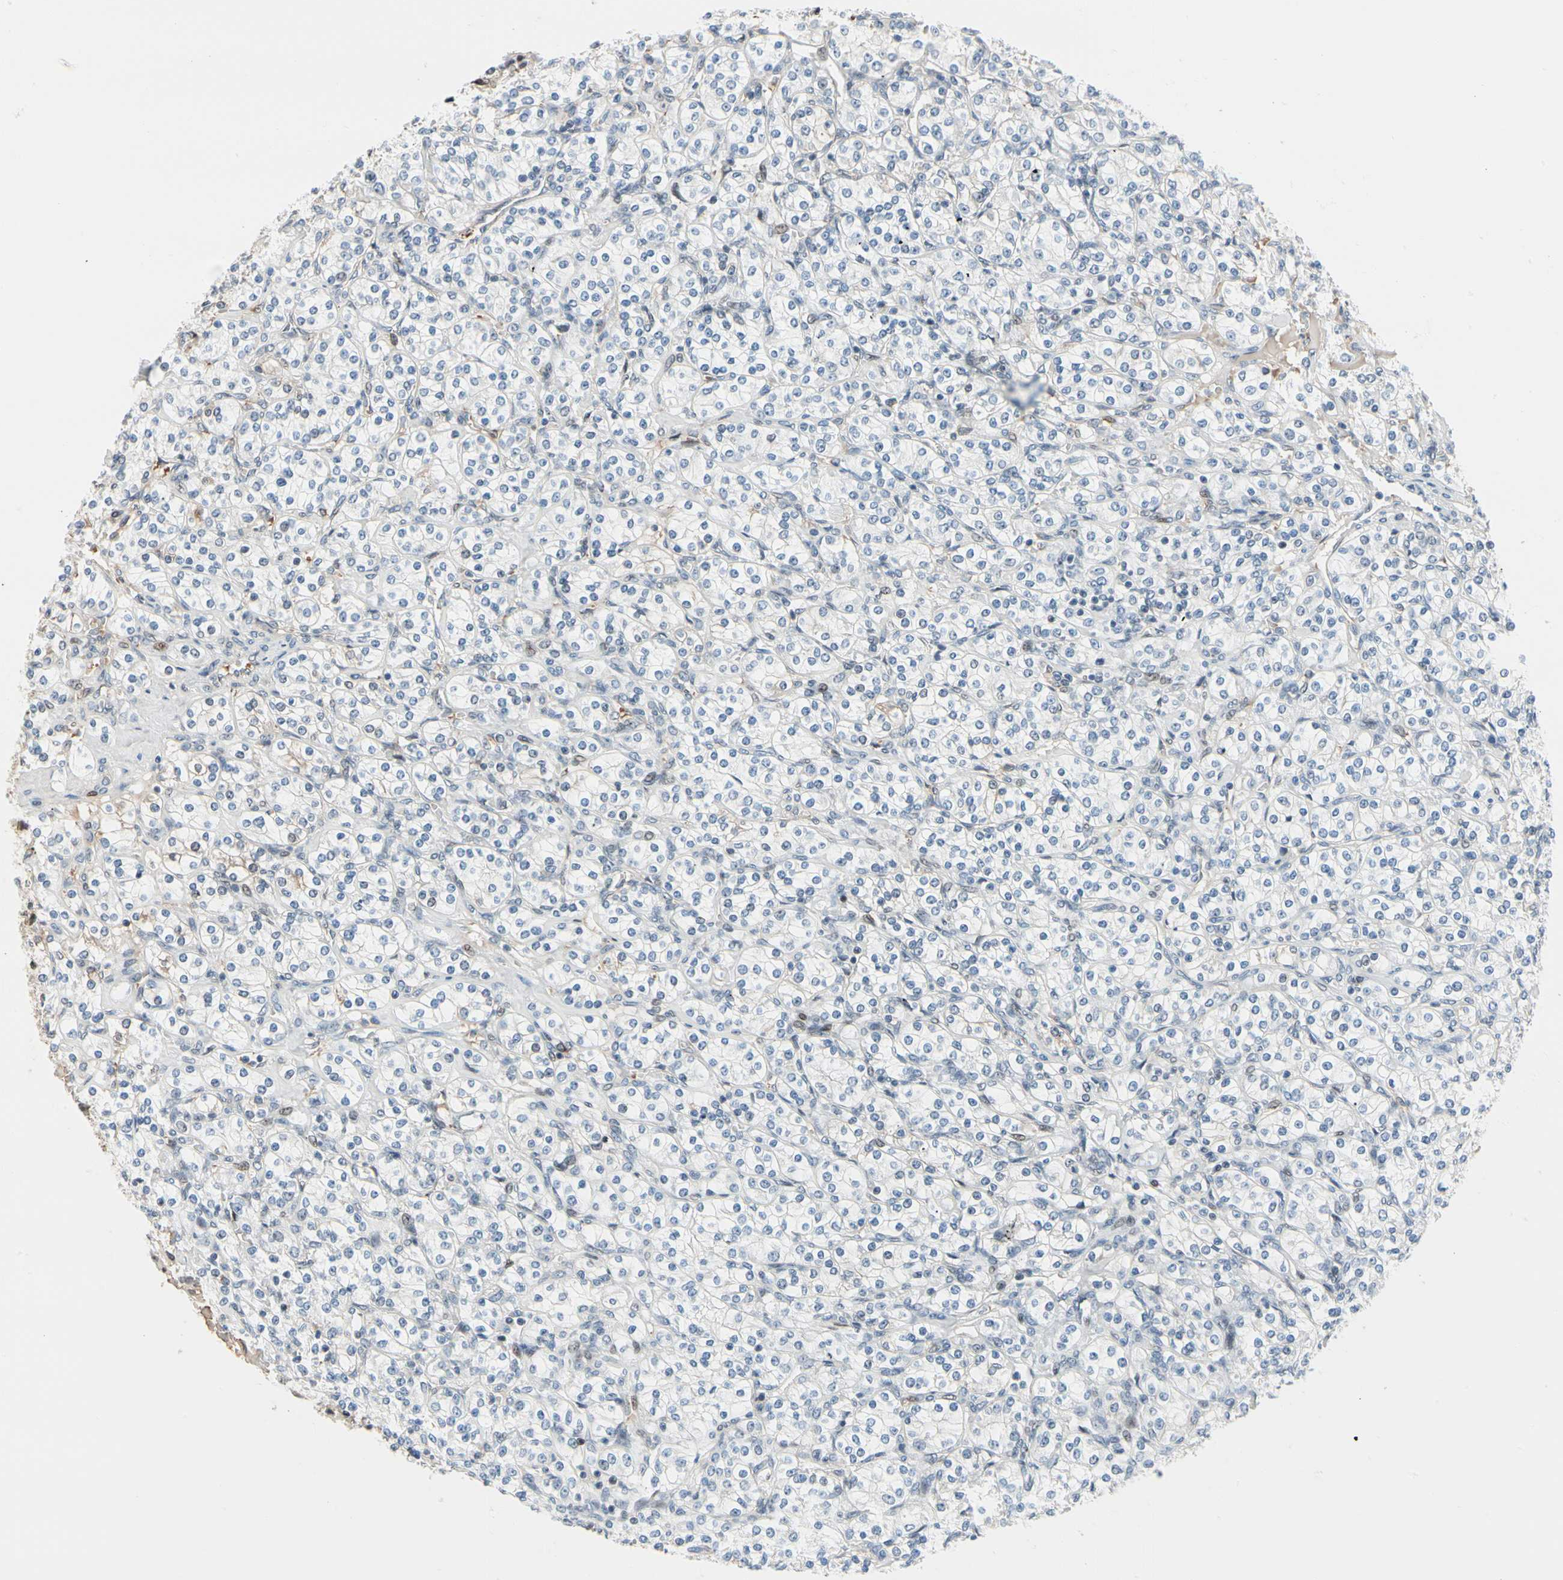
{"staining": {"intensity": "negative", "quantity": "none", "location": "none"}, "tissue": "renal cancer", "cell_type": "Tumor cells", "image_type": "cancer", "snomed": [{"axis": "morphology", "description": "Adenocarcinoma, NOS"}, {"axis": "topography", "description": "Kidney"}], "caption": "IHC histopathology image of human renal adenocarcinoma stained for a protein (brown), which shows no staining in tumor cells.", "gene": "FOXO3", "patient": {"sex": "male", "age": 77}}